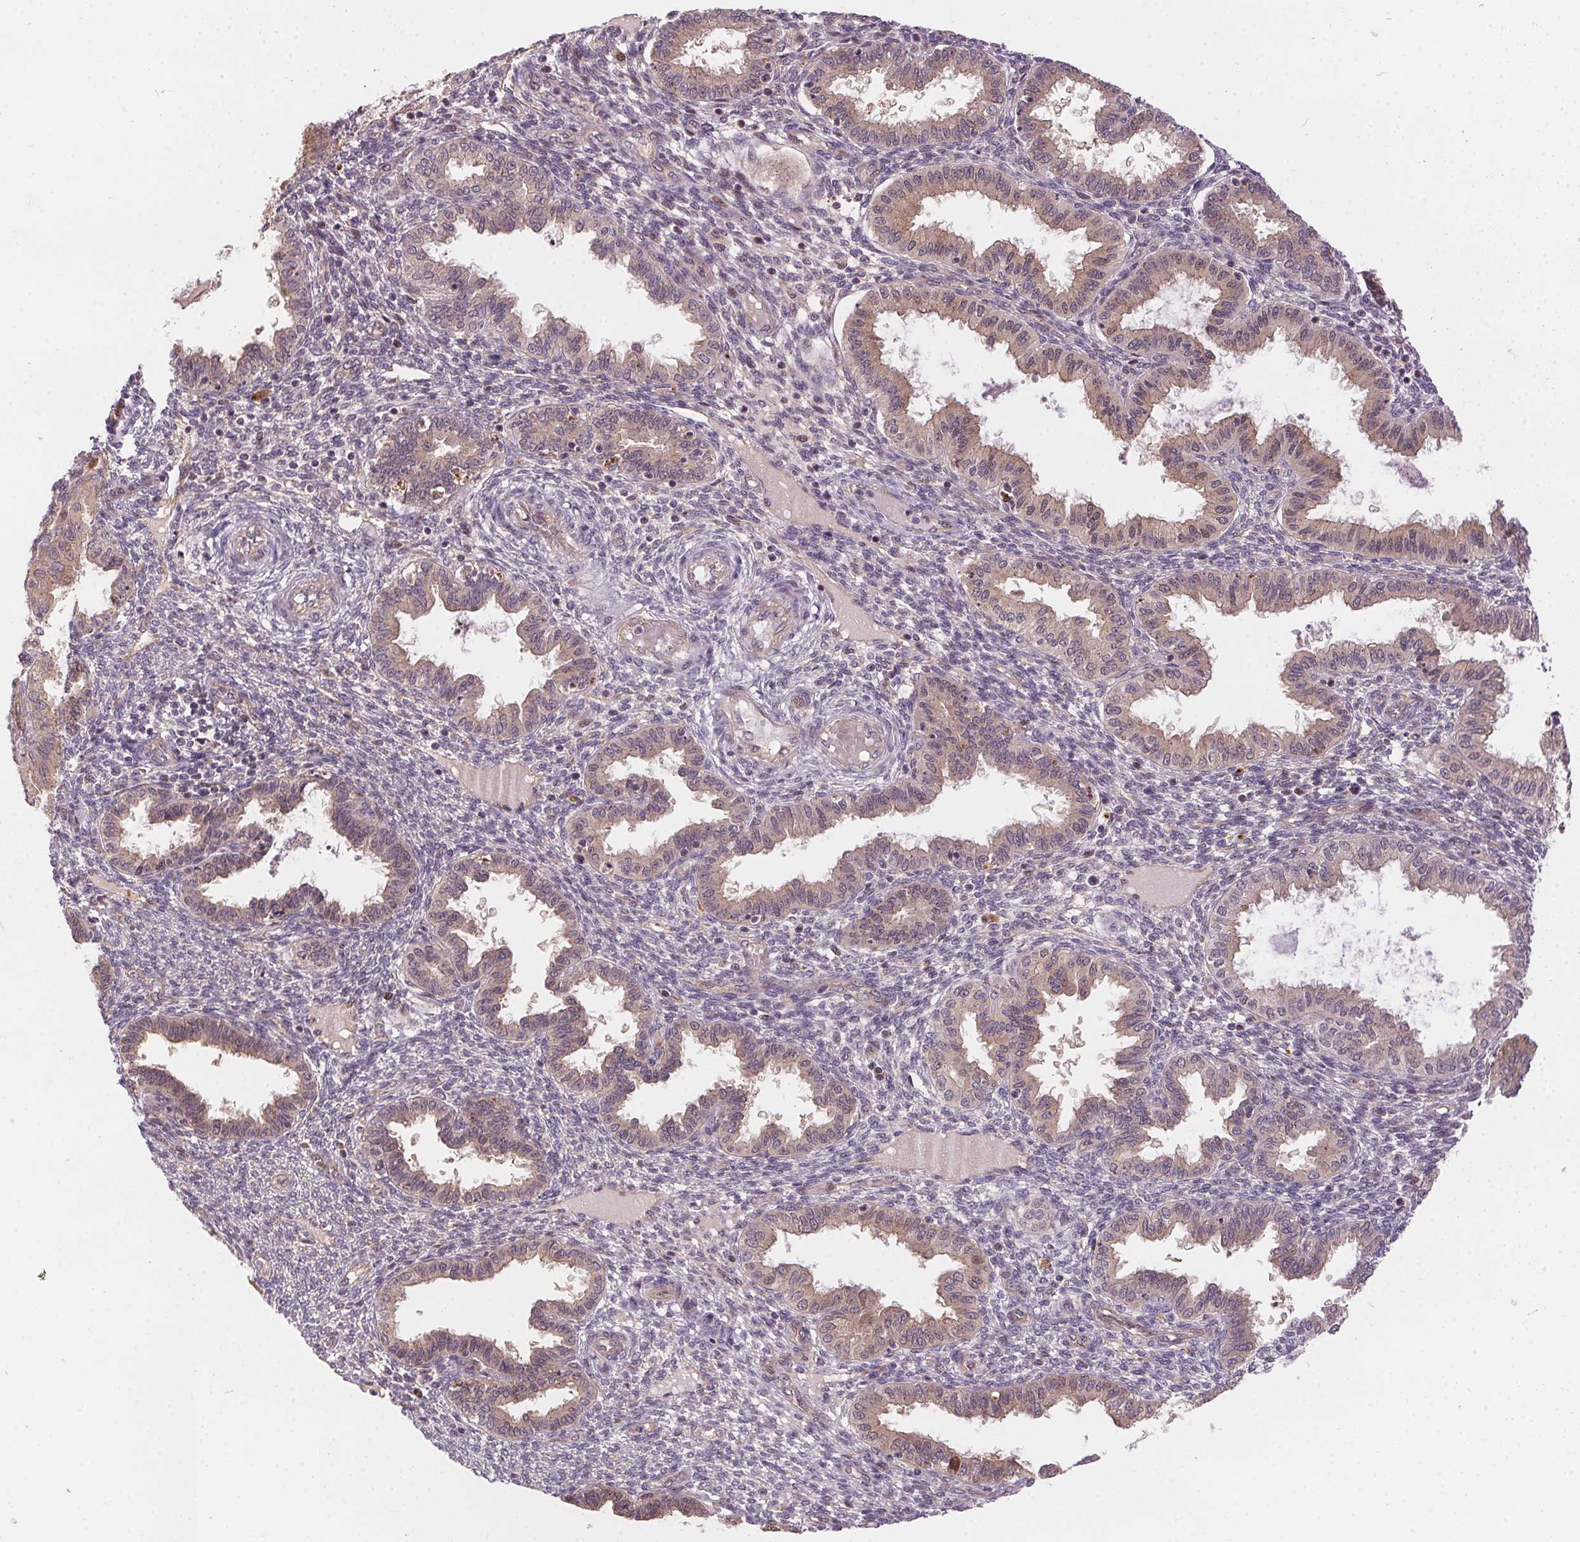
{"staining": {"intensity": "negative", "quantity": "none", "location": "none"}, "tissue": "endometrium", "cell_type": "Cells in endometrial stroma", "image_type": "normal", "snomed": [{"axis": "morphology", "description": "Normal tissue, NOS"}, {"axis": "topography", "description": "Endometrium"}], "caption": "The image demonstrates no significant positivity in cells in endometrial stroma of endometrium.", "gene": "NUDT16", "patient": {"sex": "female", "age": 33}}